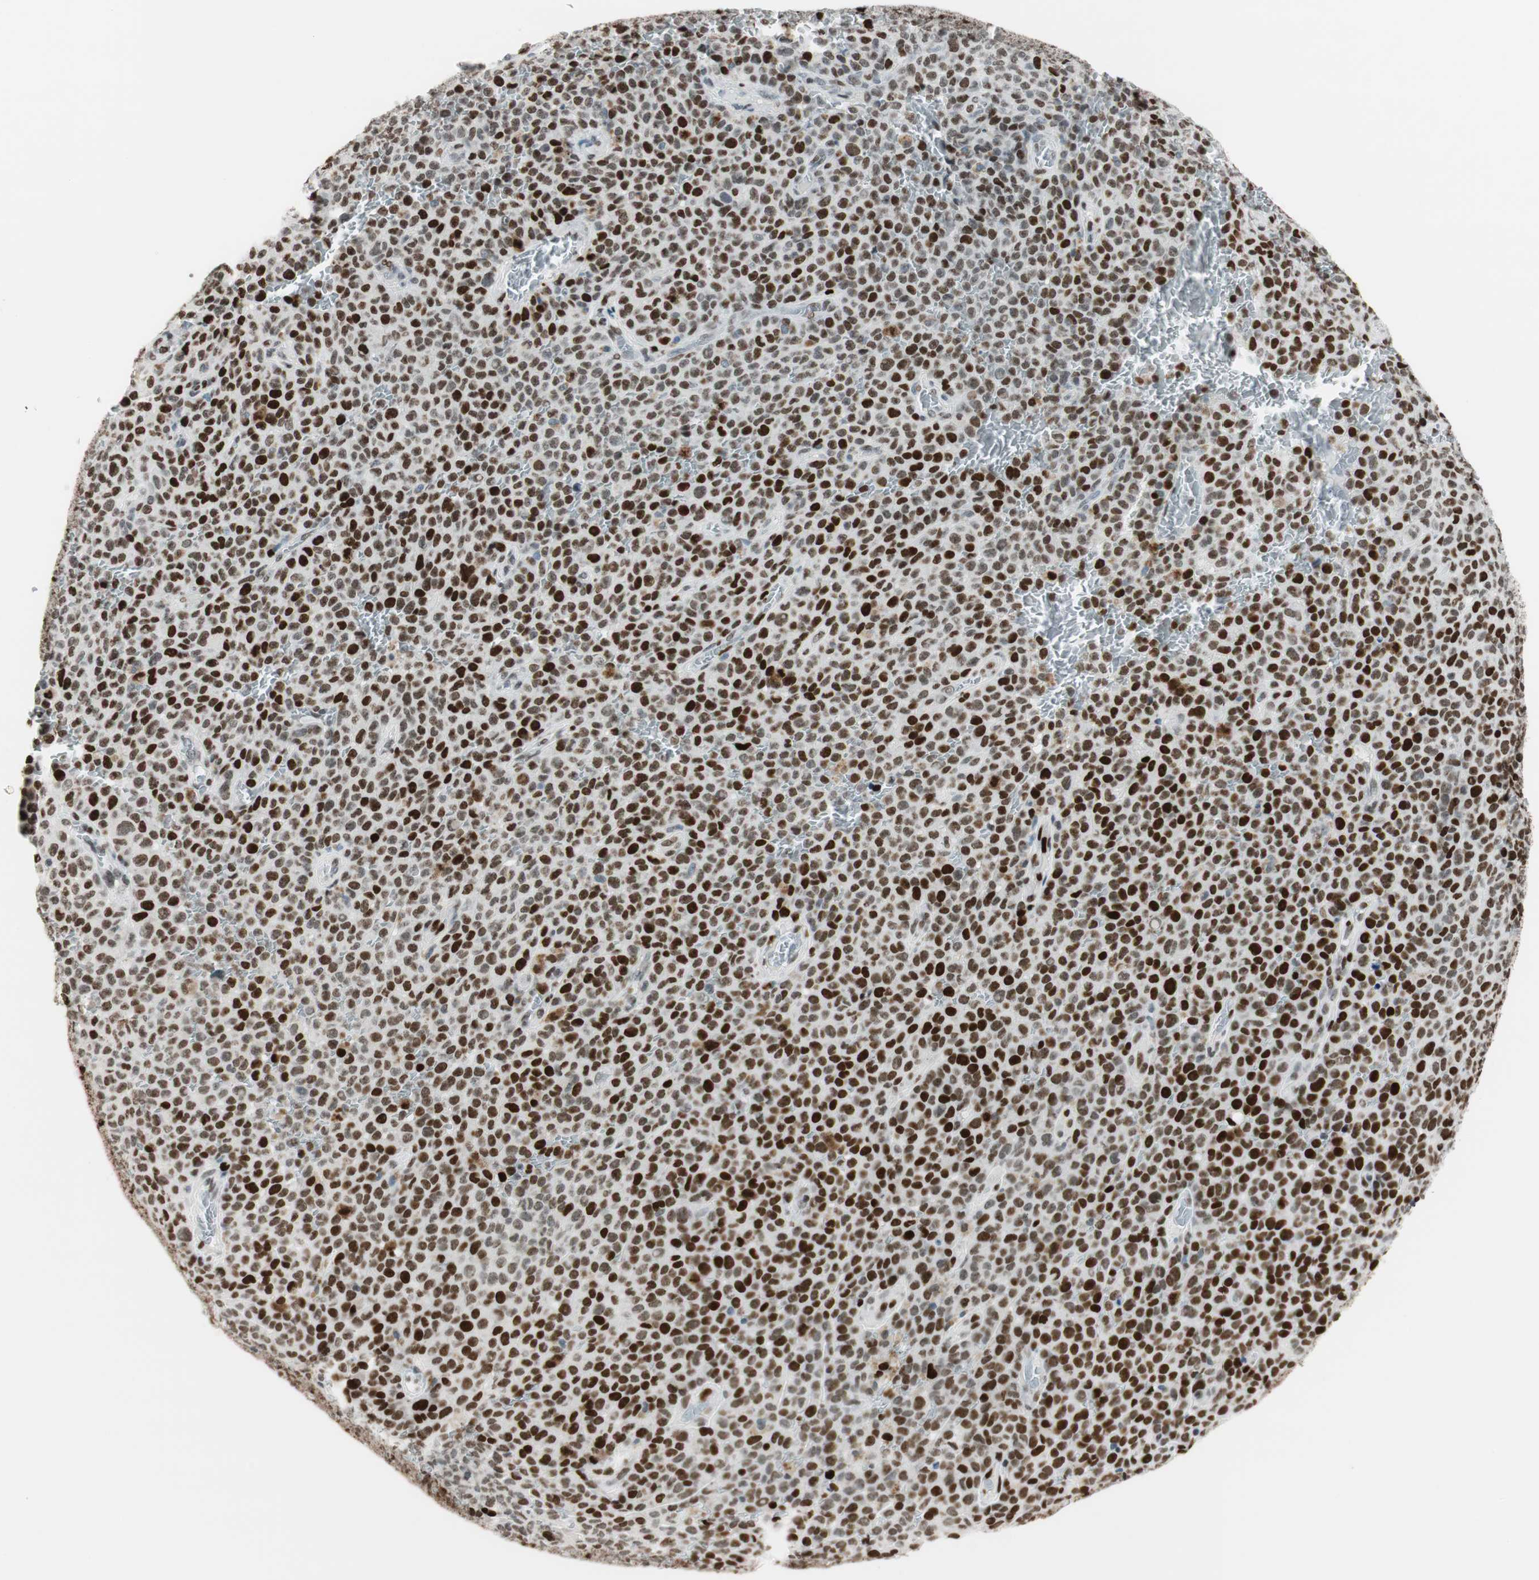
{"staining": {"intensity": "strong", "quantity": ">75%", "location": "nuclear"}, "tissue": "melanoma", "cell_type": "Tumor cells", "image_type": "cancer", "snomed": [{"axis": "morphology", "description": "Malignant melanoma, NOS"}, {"axis": "topography", "description": "Skin"}], "caption": "Brown immunohistochemical staining in melanoma reveals strong nuclear positivity in approximately >75% of tumor cells.", "gene": "EZH2", "patient": {"sex": "female", "age": 82}}